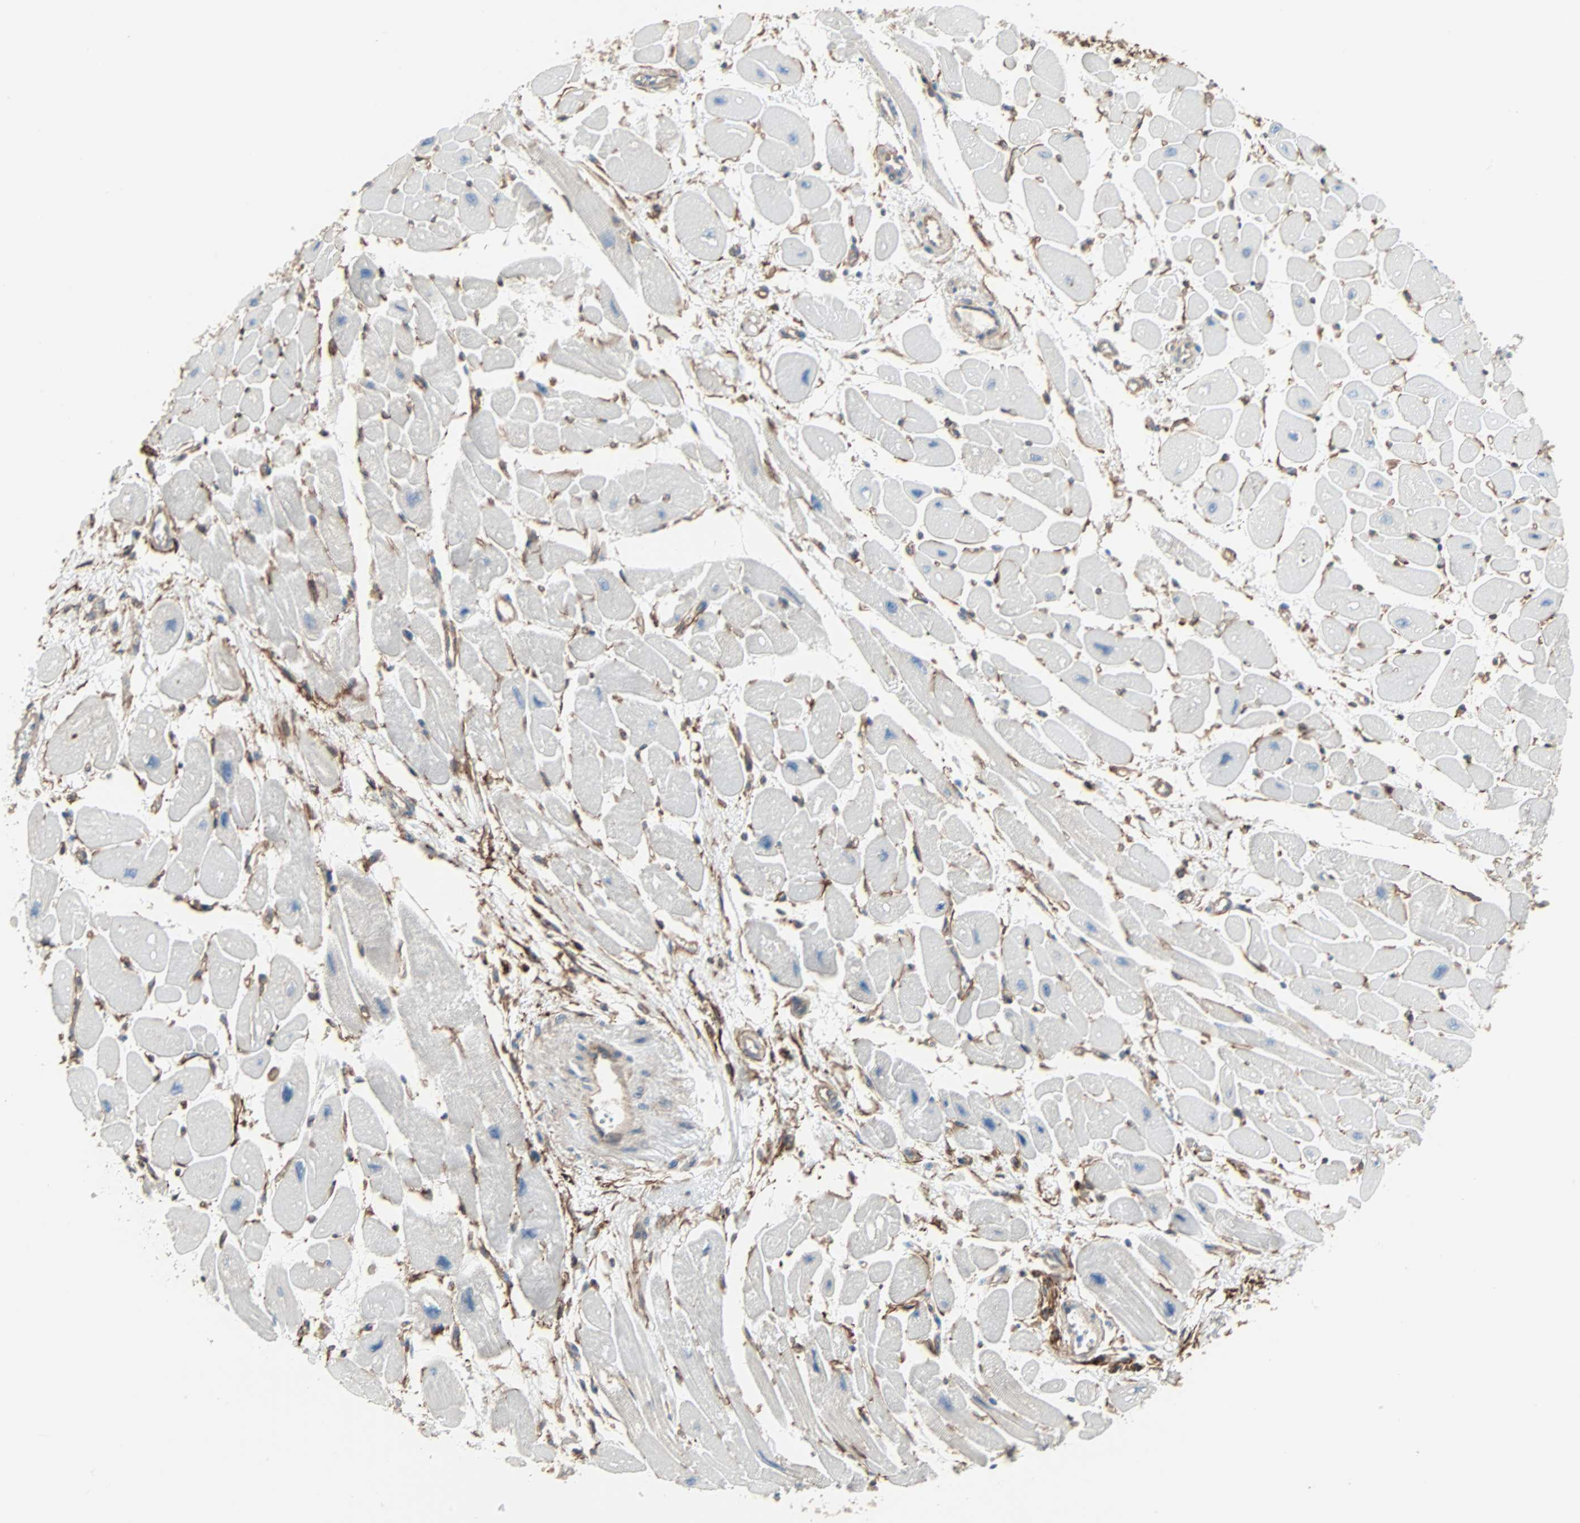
{"staining": {"intensity": "negative", "quantity": "none", "location": "none"}, "tissue": "heart muscle", "cell_type": "Cardiomyocytes", "image_type": "normal", "snomed": [{"axis": "morphology", "description": "Normal tissue, NOS"}, {"axis": "topography", "description": "Heart"}], "caption": "The immunohistochemistry image has no significant expression in cardiomyocytes of heart muscle.", "gene": "EPB41L2", "patient": {"sex": "female", "age": 54}}